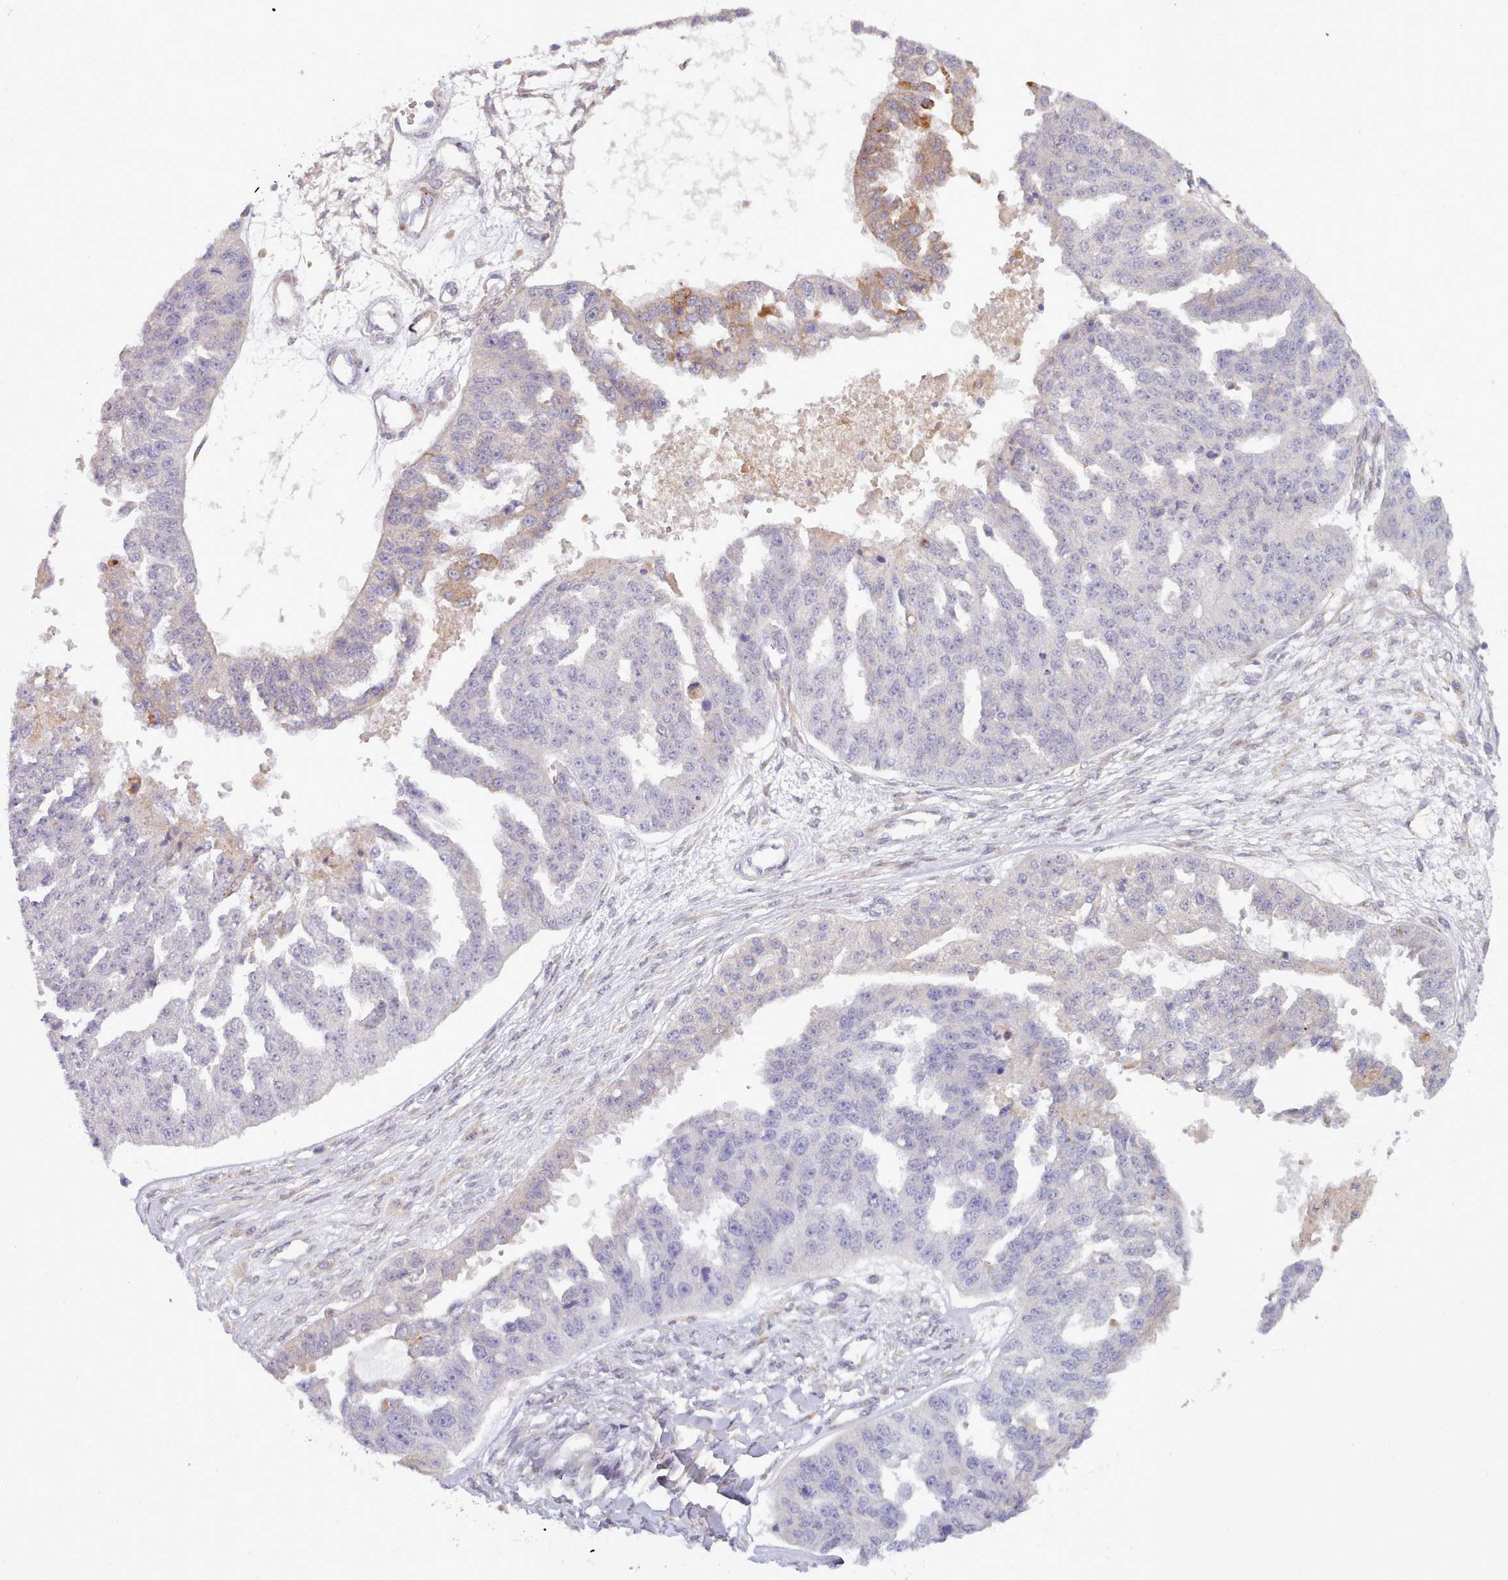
{"staining": {"intensity": "weak", "quantity": "<25%", "location": "cytoplasmic/membranous"}, "tissue": "ovarian cancer", "cell_type": "Tumor cells", "image_type": "cancer", "snomed": [{"axis": "morphology", "description": "Cystadenocarcinoma, serous, NOS"}, {"axis": "topography", "description": "Ovary"}], "caption": "Tumor cells are negative for brown protein staining in ovarian cancer (serous cystadenocarcinoma).", "gene": "TRIM26", "patient": {"sex": "female", "age": 58}}